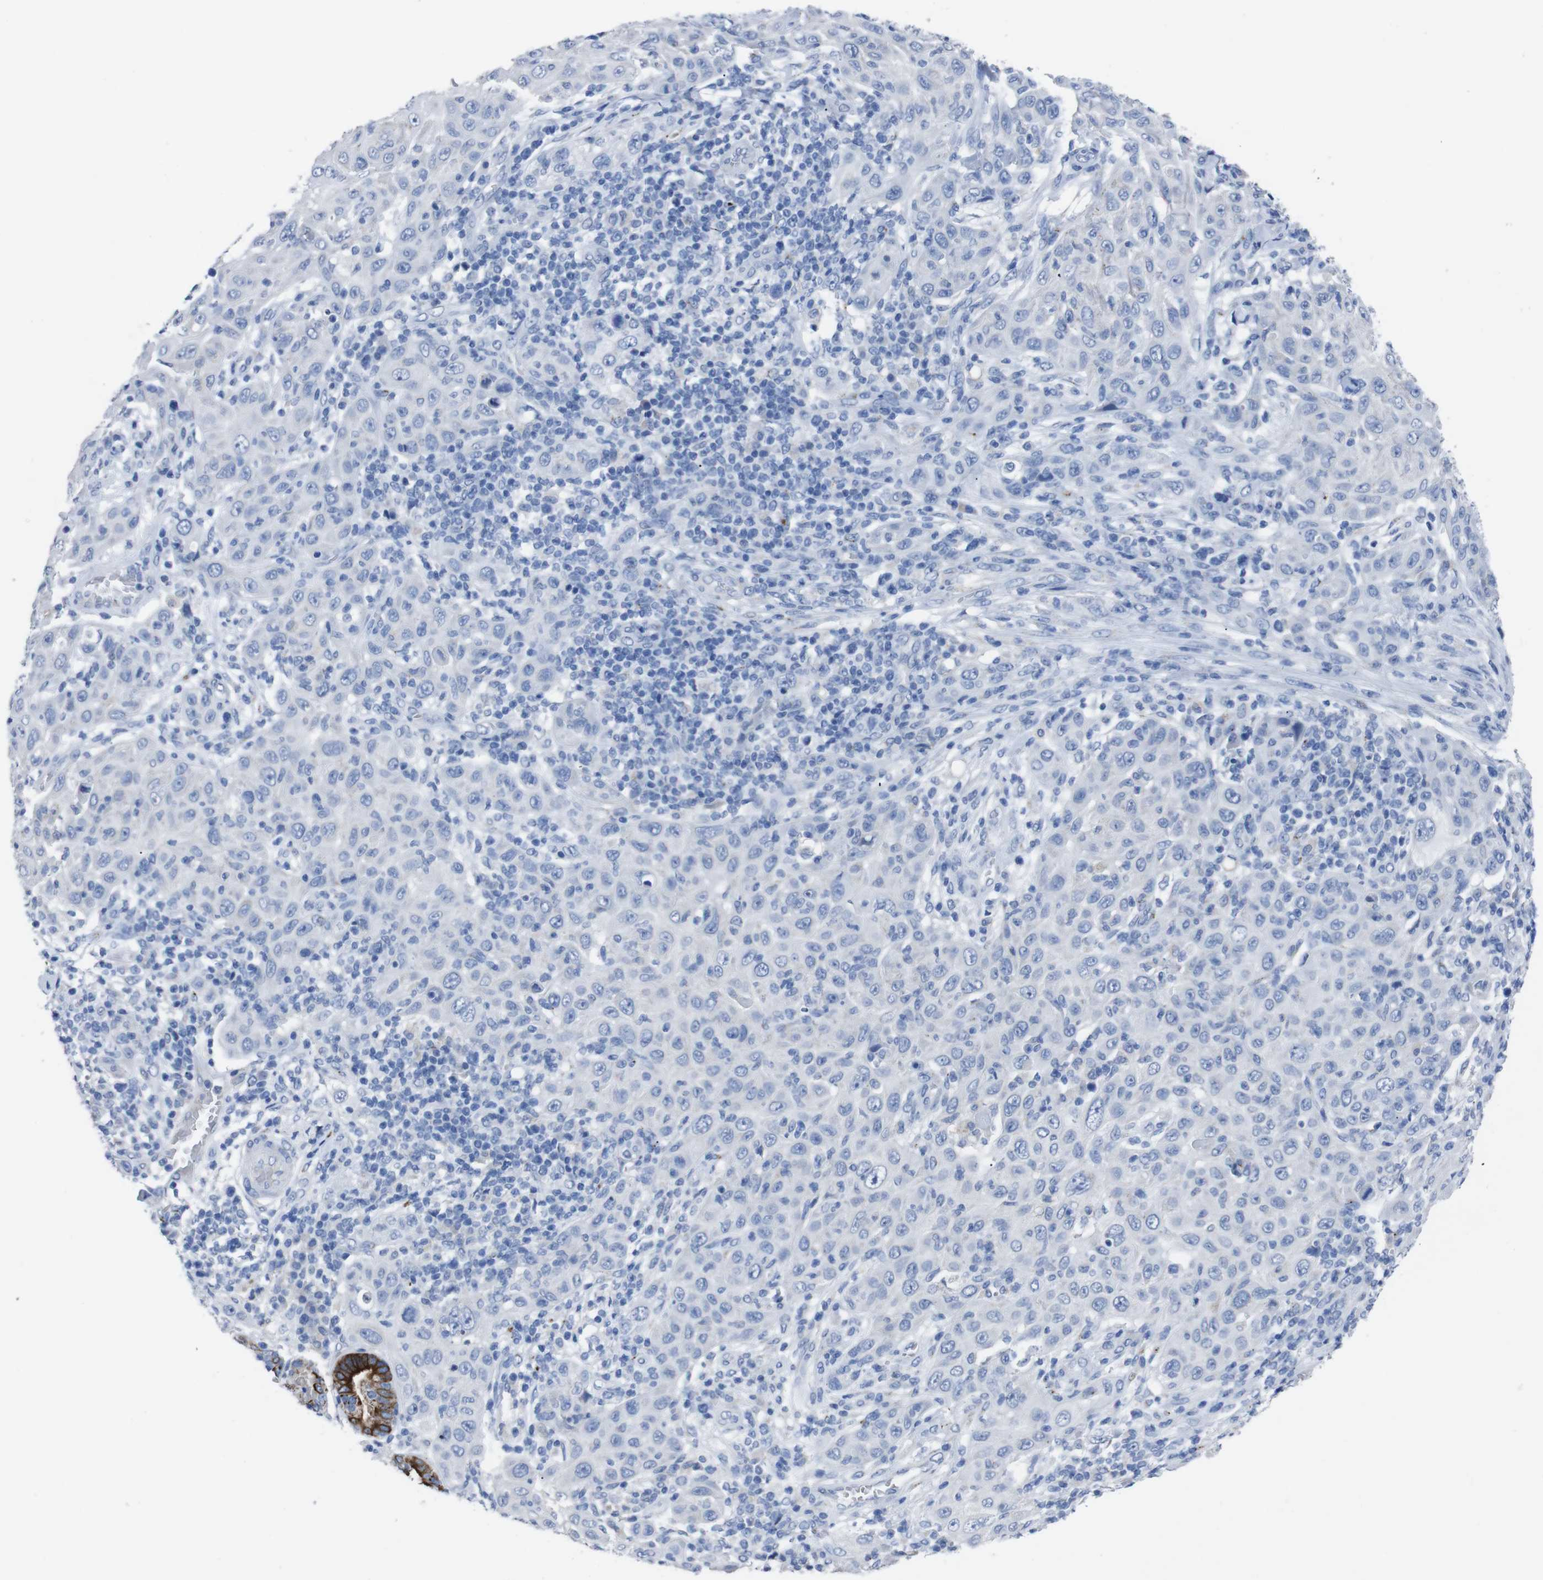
{"staining": {"intensity": "negative", "quantity": "none", "location": "none"}, "tissue": "skin cancer", "cell_type": "Tumor cells", "image_type": "cancer", "snomed": [{"axis": "morphology", "description": "Squamous cell carcinoma, NOS"}, {"axis": "topography", "description": "Skin"}], "caption": "An immunohistochemistry (IHC) micrograph of skin cancer is shown. There is no staining in tumor cells of skin cancer.", "gene": "GJB2", "patient": {"sex": "female", "age": 88}}